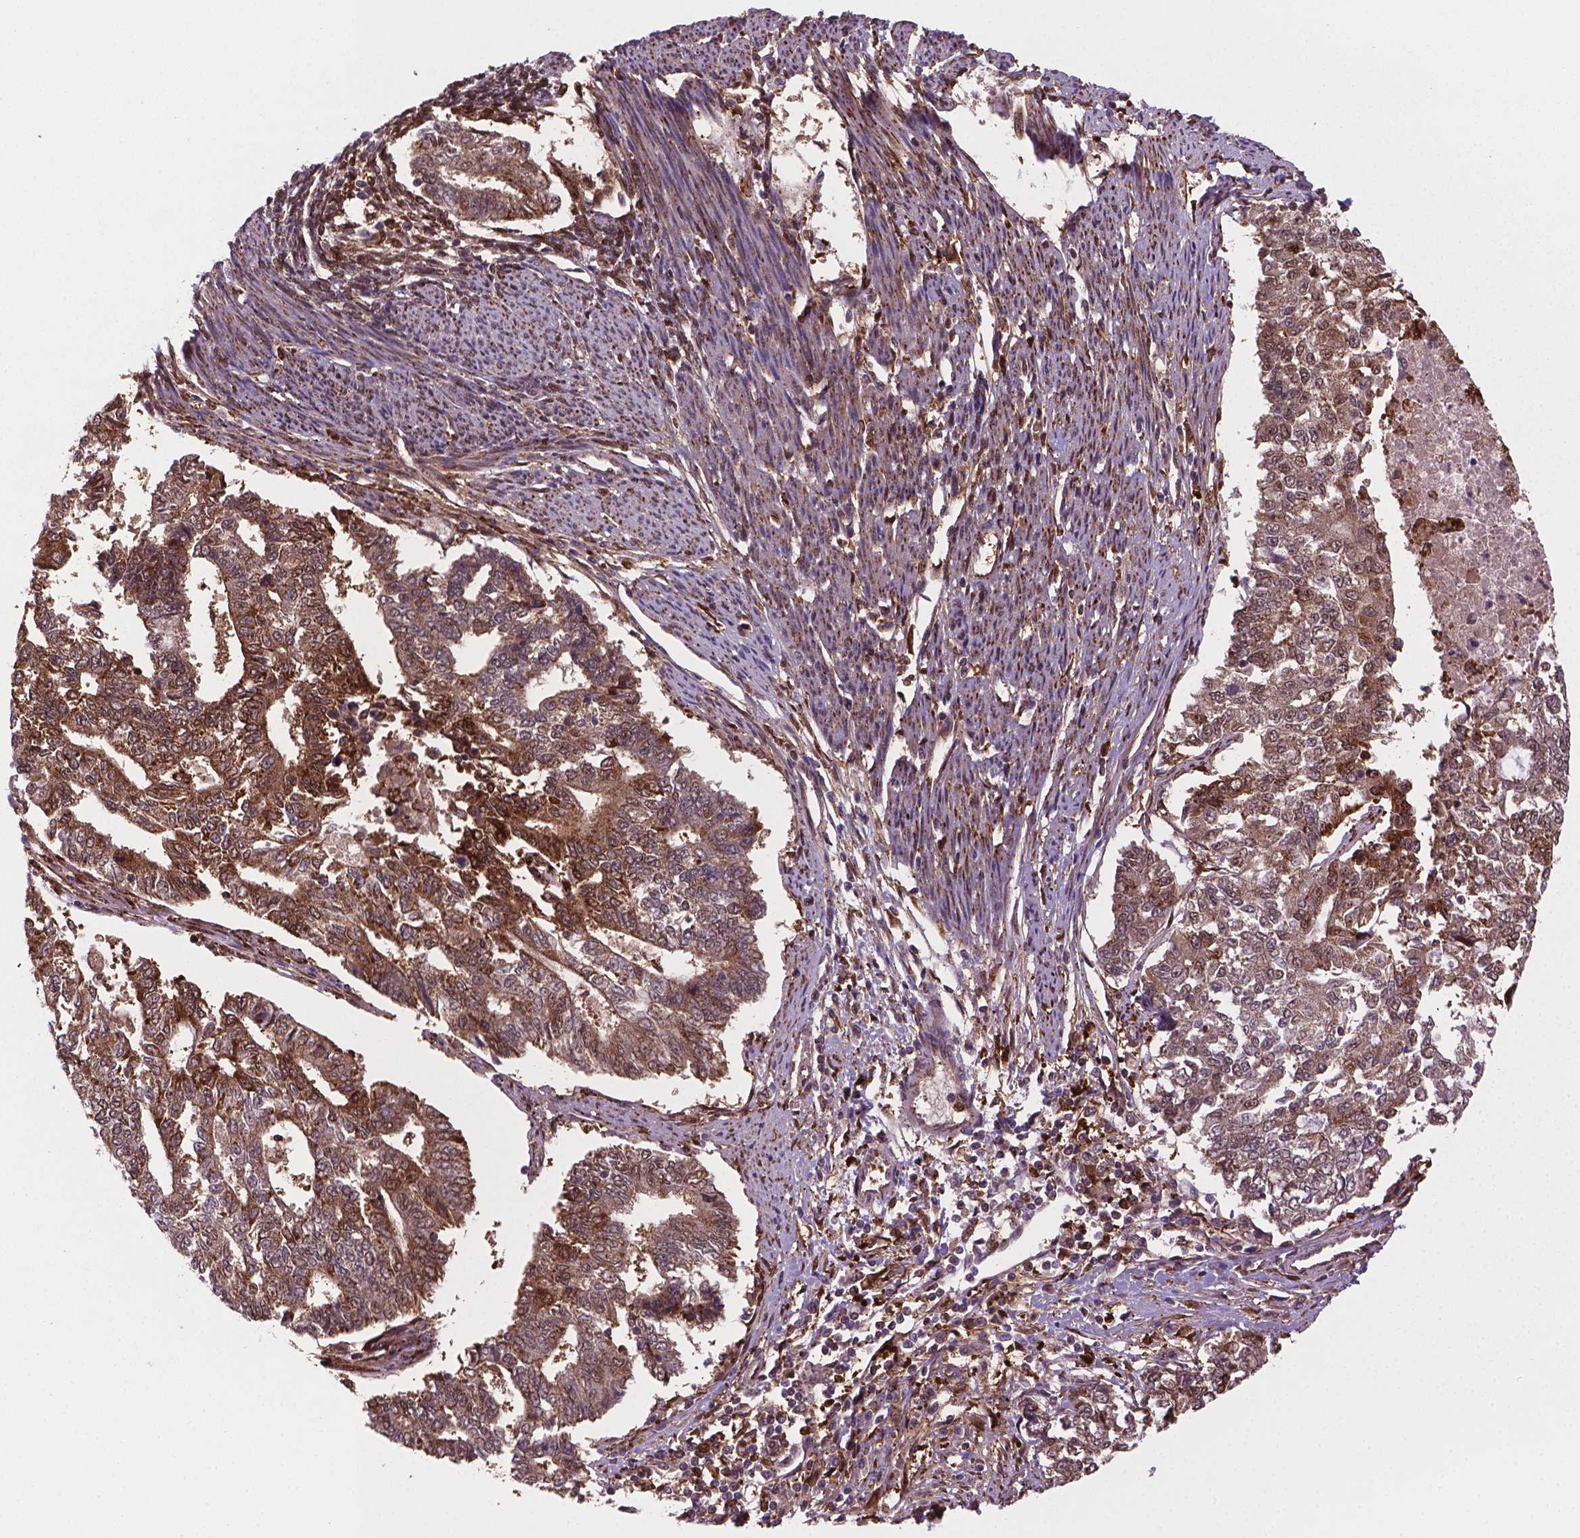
{"staining": {"intensity": "moderate", "quantity": "<25%", "location": "cytoplasmic/membranous,nuclear"}, "tissue": "endometrial cancer", "cell_type": "Tumor cells", "image_type": "cancer", "snomed": [{"axis": "morphology", "description": "Adenocarcinoma, NOS"}, {"axis": "topography", "description": "Uterus"}], "caption": "A micrograph of human adenocarcinoma (endometrial) stained for a protein shows moderate cytoplasmic/membranous and nuclear brown staining in tumor cells.", "gene": "PLIN3", "patient": {"sex": "female", "age": 59}}